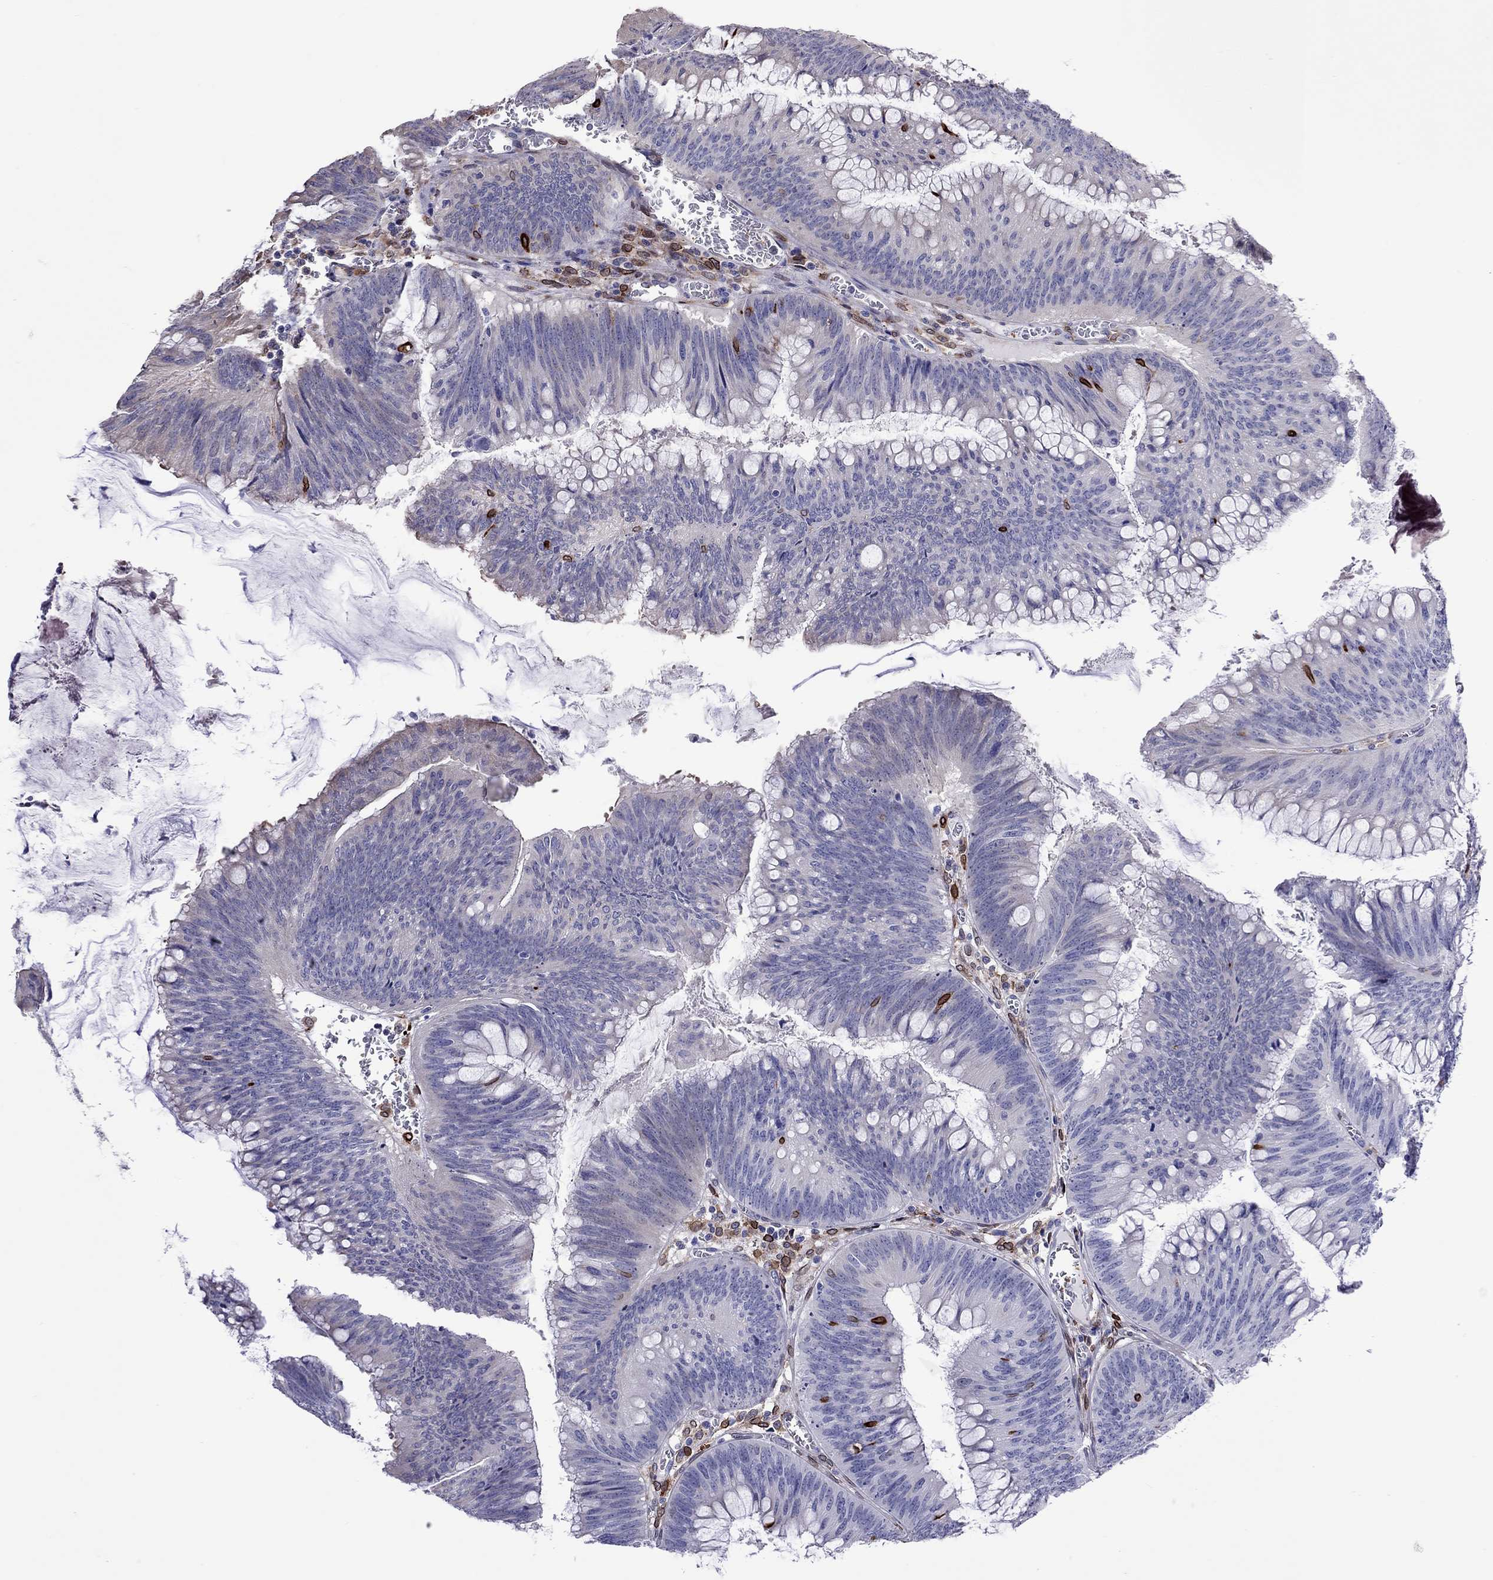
{"staining": {"intensity": "negative", "quantity": "none", "location": "none"}, "tissue": "colorectal cancer", "cell_type": "Tumor cells", "image_type": "cancer", "snomed": [{"axis": "morphology", "description": "Adenocarcinoma, NOS"}, {"axis": "topography", "description": "Rectum"}], "caption": "Tumor cells are negative for brown protein staining in adenocarcinoma (colorectal). The staining was performed using DAB to visualize the protein expression in brown, while the nuclei were stained in blue with hematoxylin (Magnification: 20x).", "gene": "ADORA2A", "patient": {"sex": "female", "age": 72}}